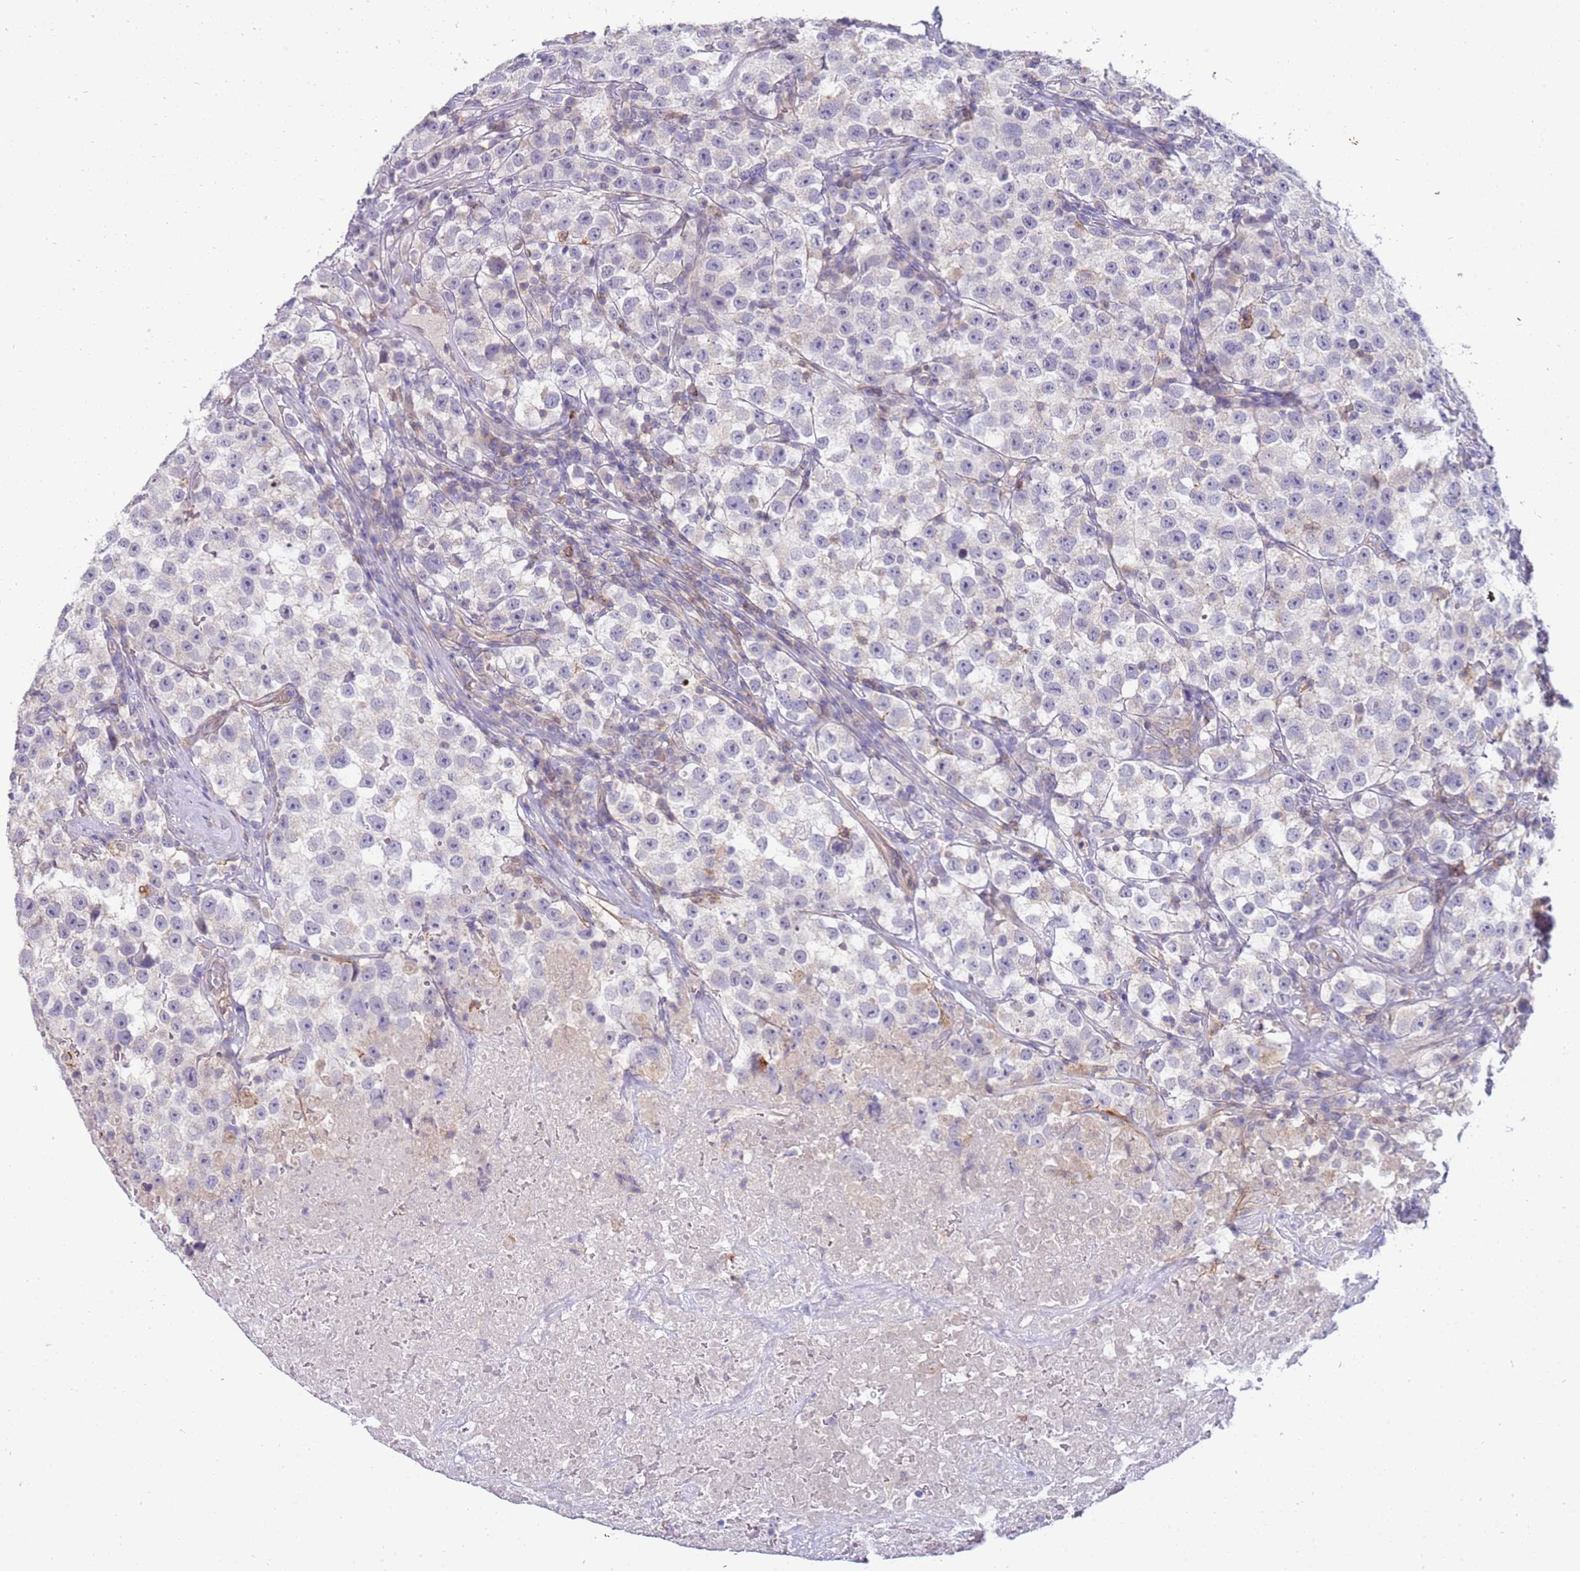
{"staining": {"intensity": "negative", "quantity": "none", "location": "none"}, "tissue": "testis cancer", "cell_type": "Tumor cells", "image_type": "cancer", "snomed": [{"axis": "morphology", "description": "Seminoma, NOS"}, {"axis": "topography", "description": "Testis"}], "caption": "Immunohistochemistry histopathology image of human testis cancer stained for a protein (brown), which reveals no positivity in tumor cells.", "gene": "STK25", "patient": {"sex": "male", "age": 22}}